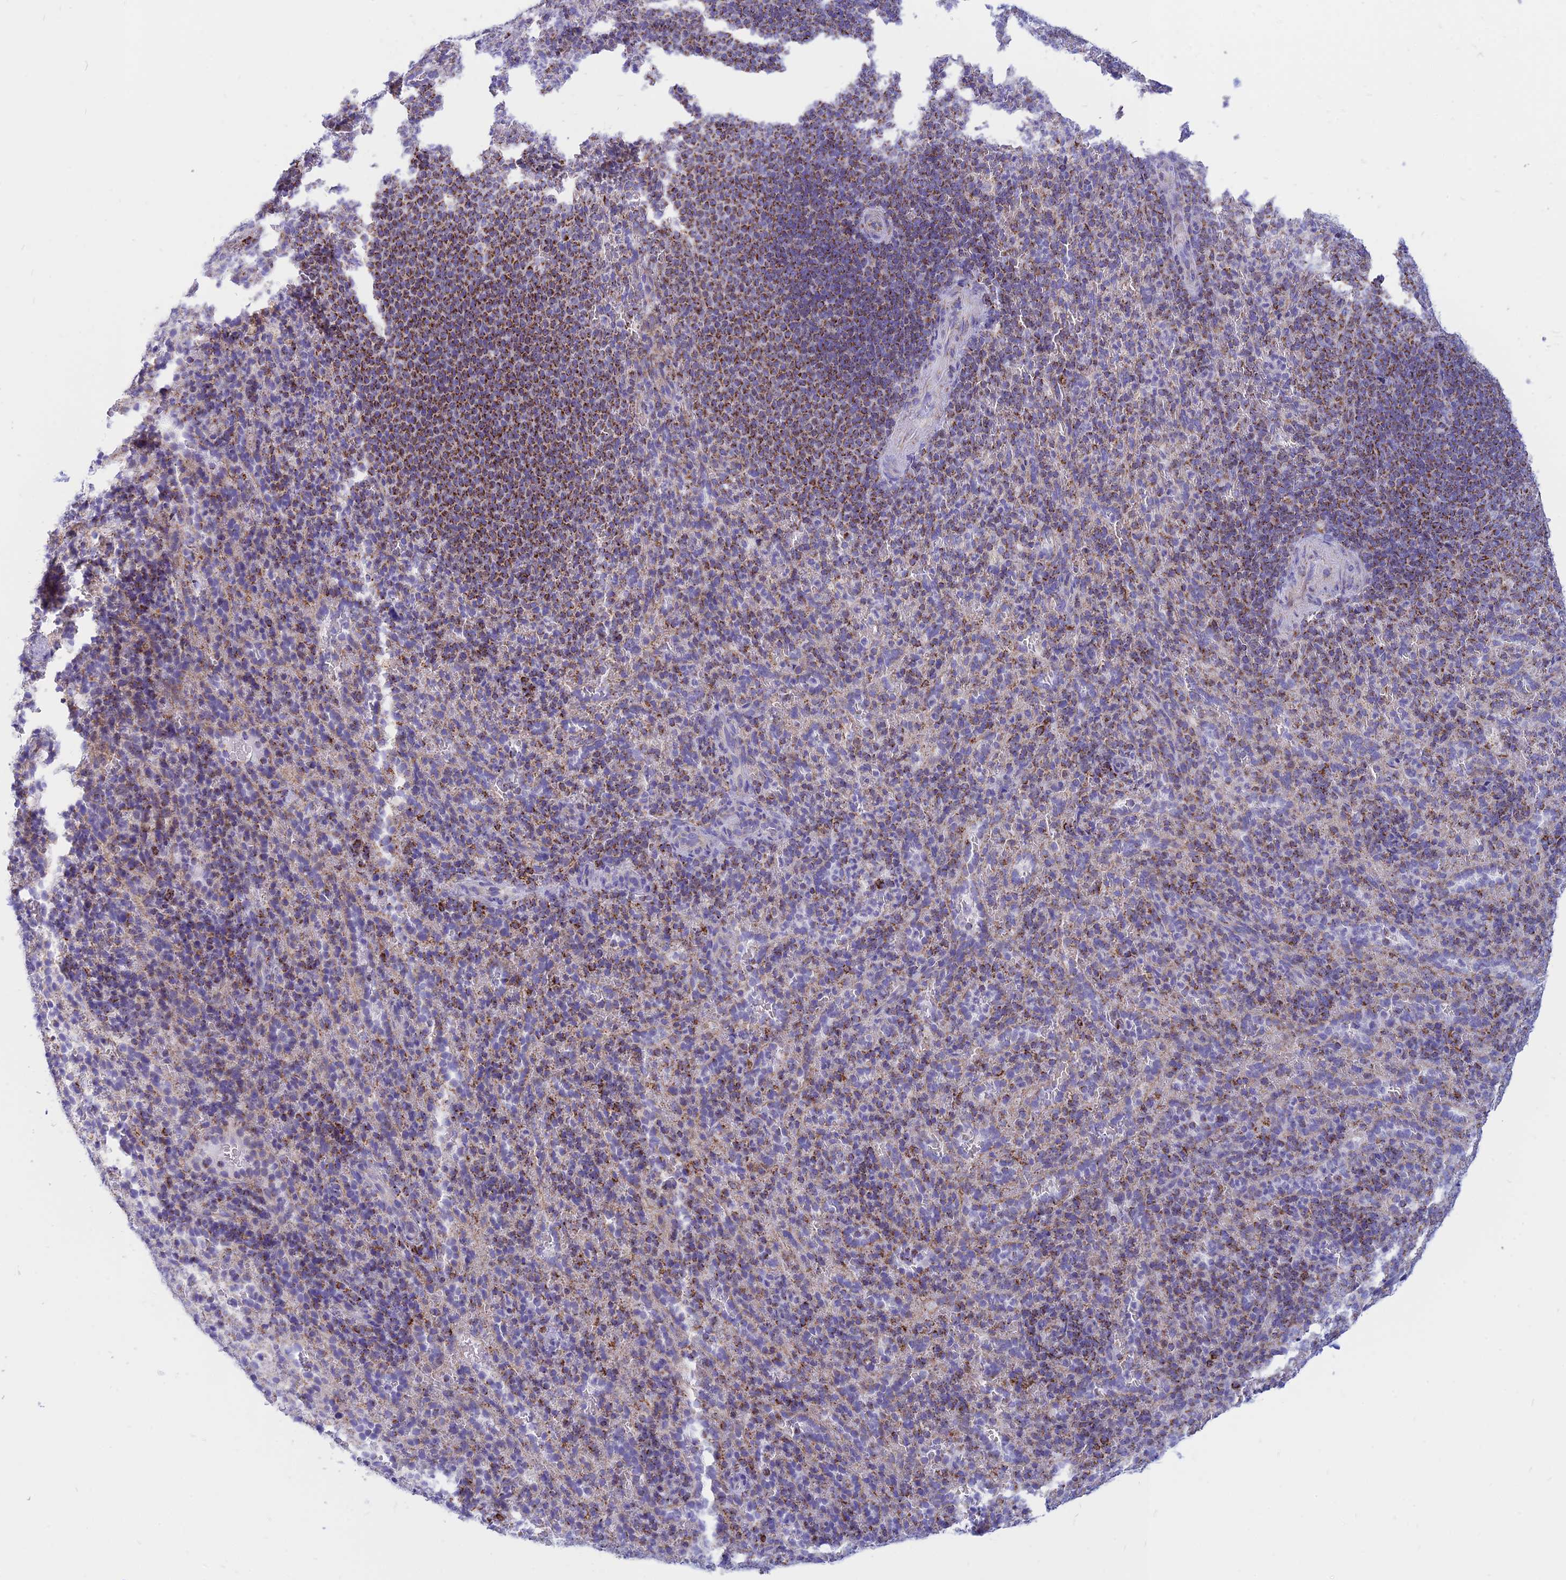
{"staining": {"intensity": "strong", "quantity": "<25%", "location": "cytoplasmic/membranous"}, "tissue": "spleen", "cell_type": "Cells in red pulp", "image_type": "normal", "snomed": [{"axis": "morphology", "description": "Normal tissue, NOS"}, {"axis": "topography", "description": "Spleen"}], "caption": "Immunohistochemical staining of normal human spleen displays <25% levels of strong cytoplasmic/membranous protein expression in approximately <25% of cells in red pulp.", "gene": "PACC1", "patient": {"sex": "female", "age": 21}}